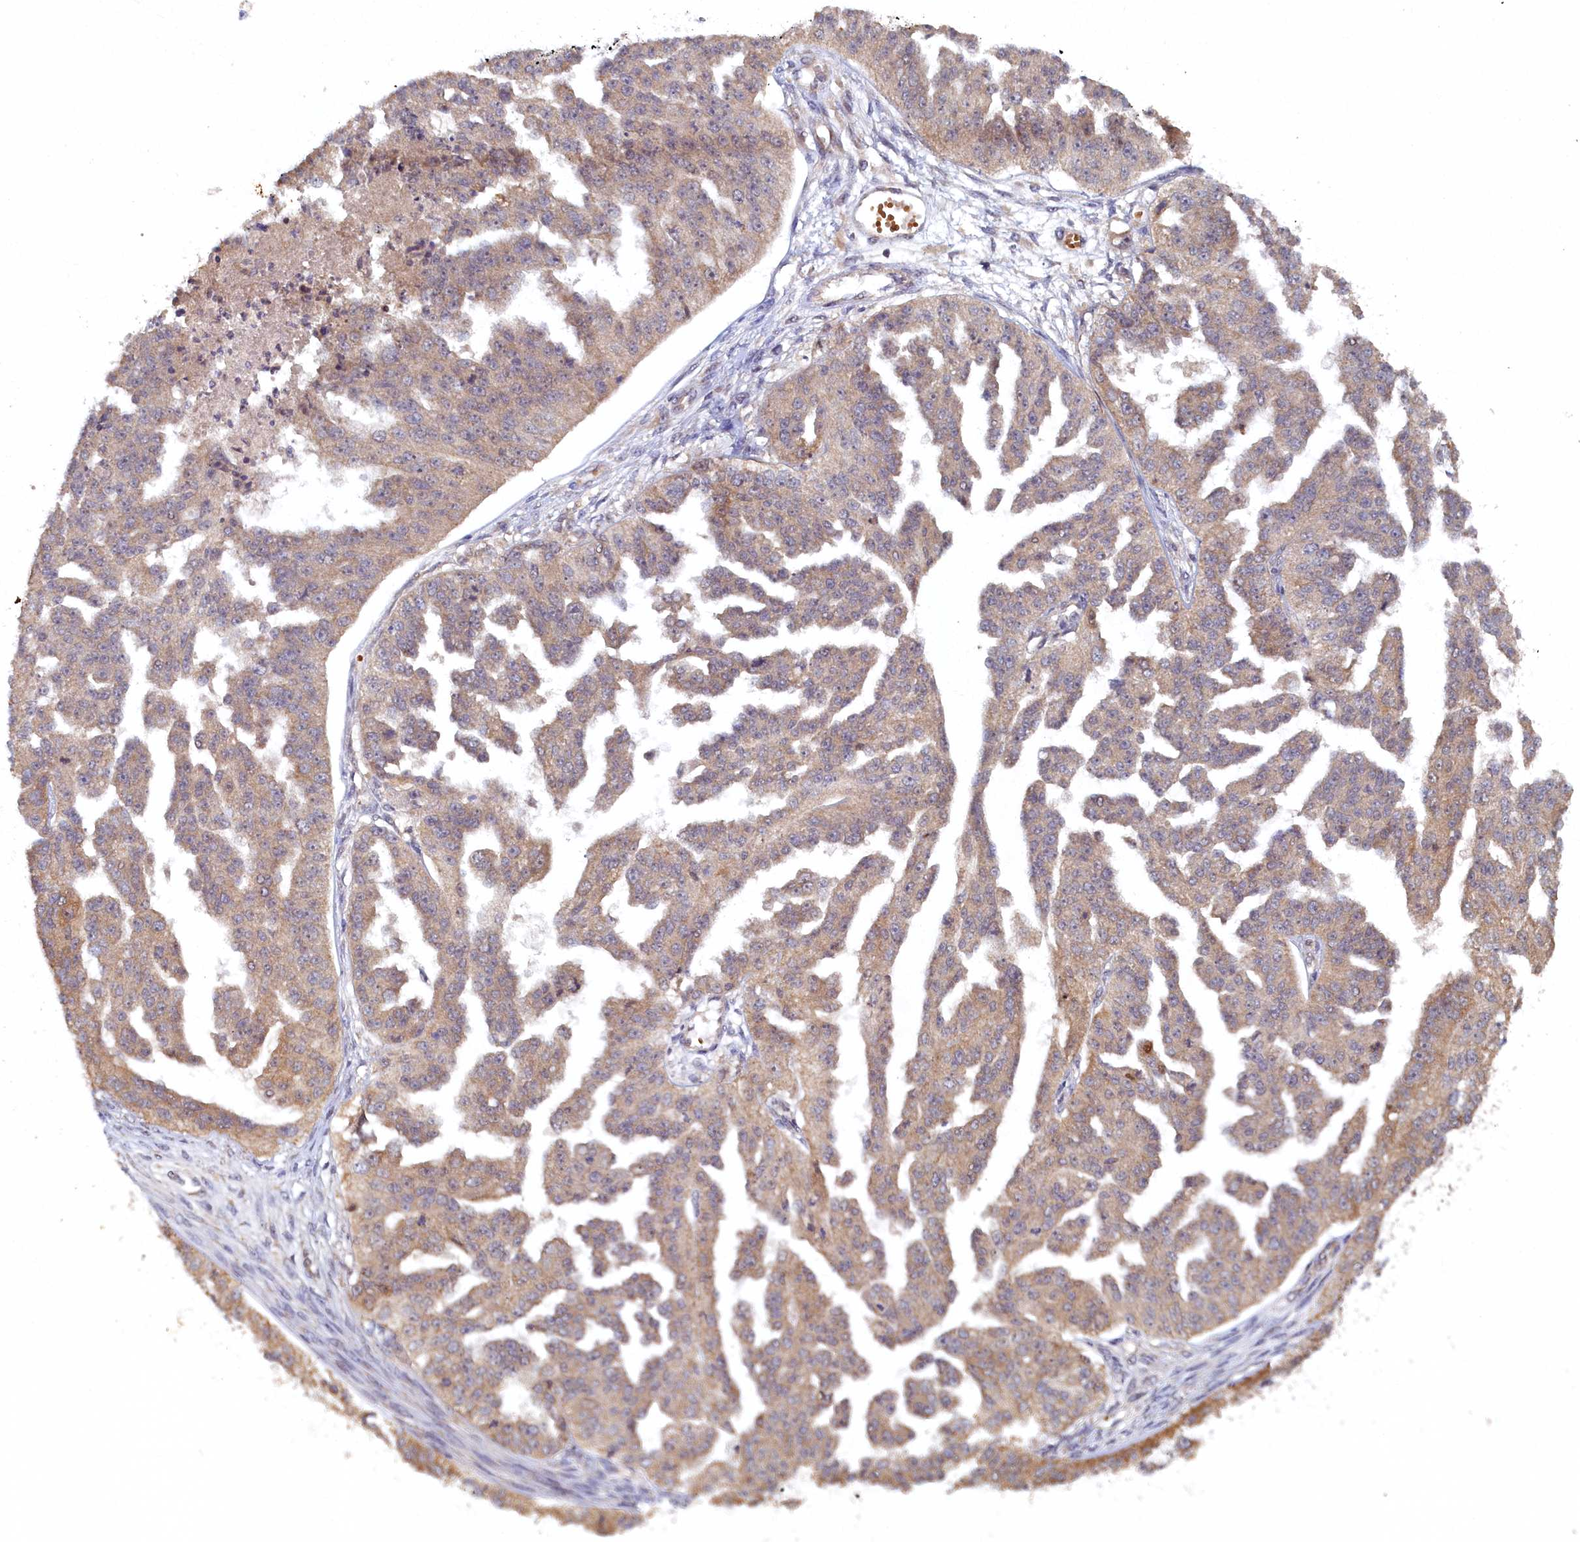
{"staining": {"intensity": "moderate", "quantity": "25%-75%", "location": "cytoplasmic/membranous"}, "tissue": "ovarian cancer", "cell_type": "Tumor cells", "image_type": "cancer", "snomed": [{"axis": "morphology", "description": "Cystadenocarcinoma, serous, NOS"}, {"axis": "topography", "description": "Ovary"}], "caption": "Moderate cytoplasmic/membranous staining is present in about 25%-75% of tumor cells in ovarian cancer.", "gene": "CEP20", "patient": {"sex": "female", "age": 58}}